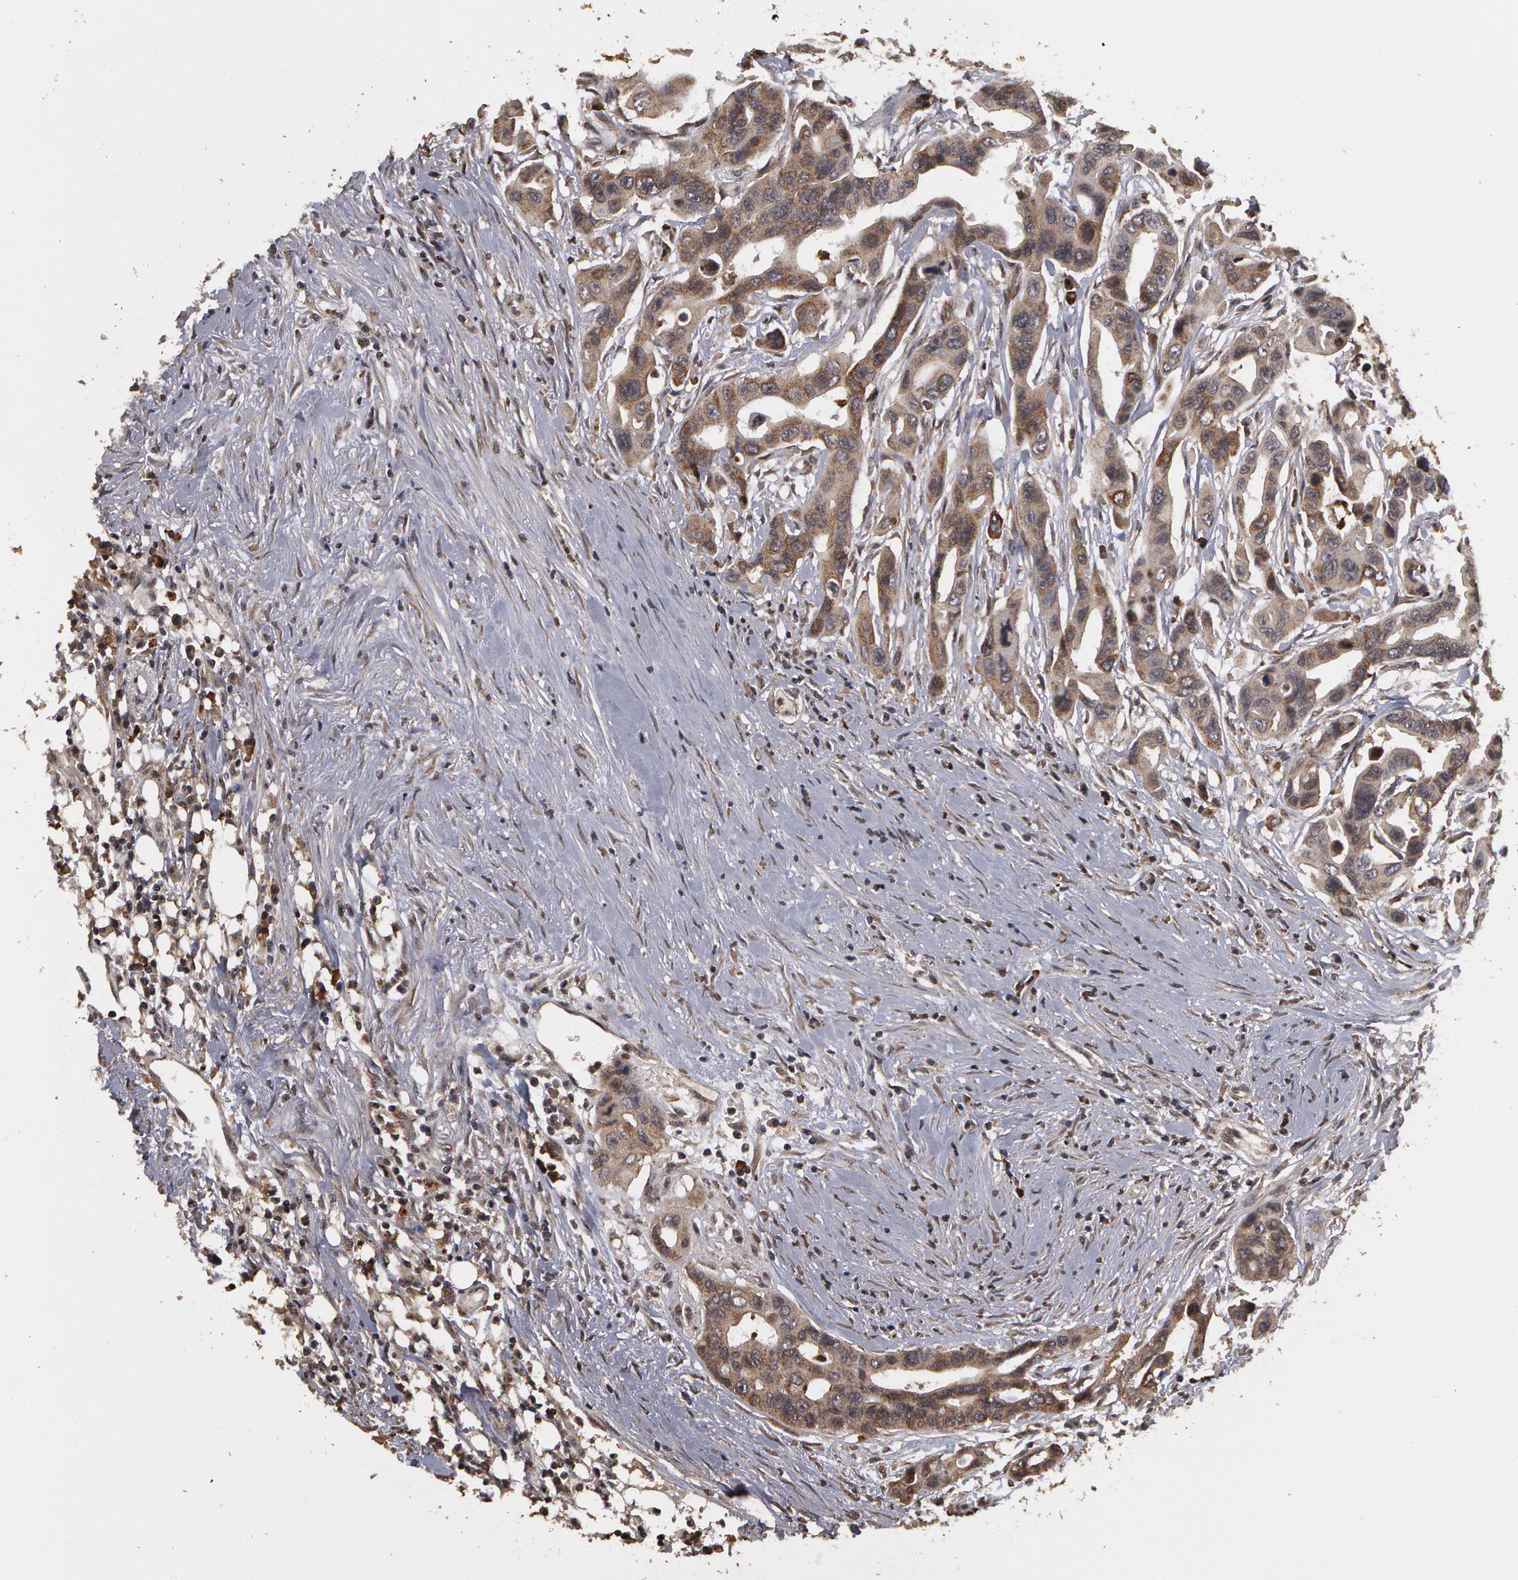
{"staining": {"intensity": "weak", "quantity": ">75%", "location": "cytoplasmic/membranous"}, "tissue": "colorectal cancer", "cell_type": "Tumor cells", "image_type": "cancer", "snomed": [{"axis": "morphology", "description": "Adenocarcinoma, NOS"}, {"axis": "topography", "description": "Colon"}], "caption": "Colorectal cancer (adenocarcinoma) stained with immunohistochemistry (IHC) reveals weak cytoplasmic/membranous positivity in approximately >75% of tumor cells.", "gene": "CALR", "patient": {"sex": "female", "age": 70}}